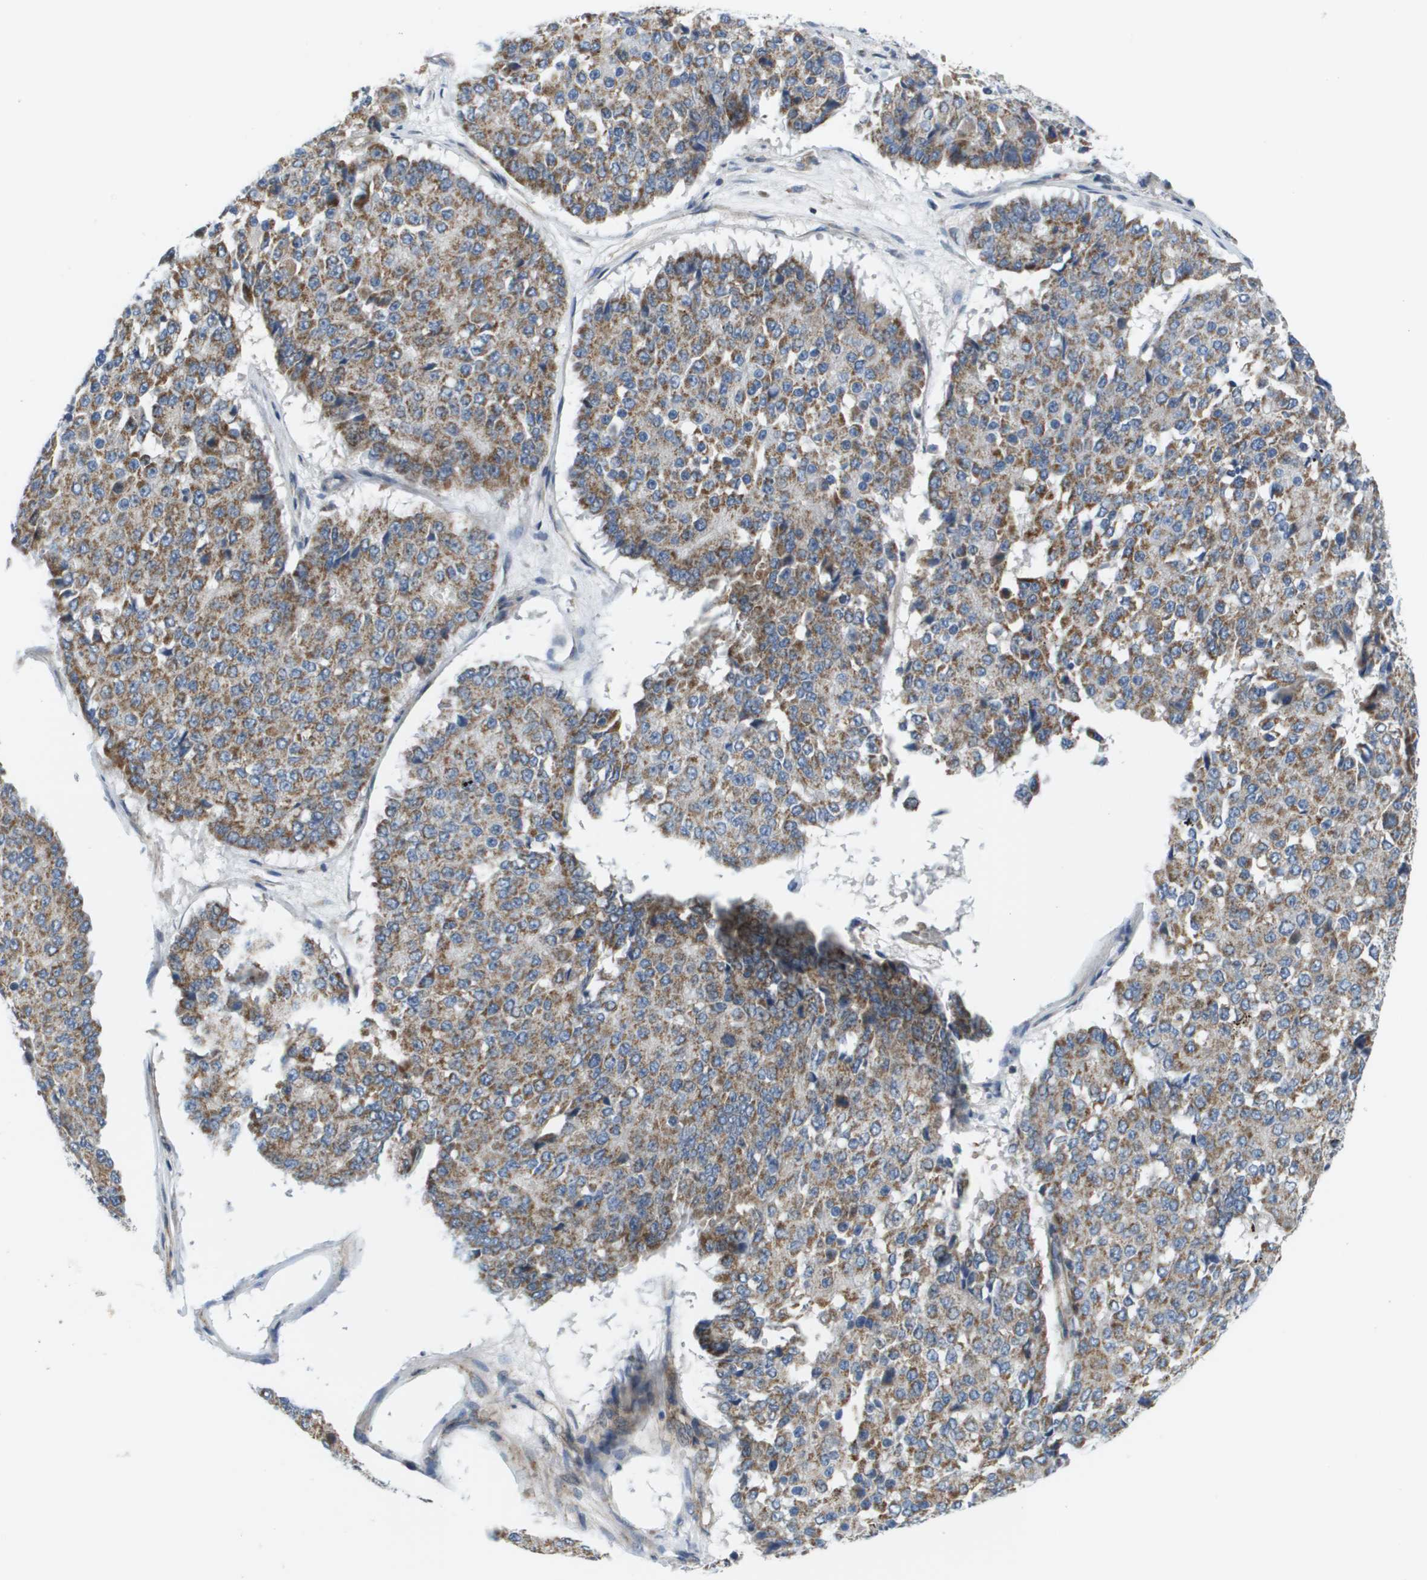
{"staining": {"intensity": "moderate", "quantity": ">75%", "location": "cytoplasmic/membranous"}, "tissue": "pancreatic cancer", "cell_type": "Tumor cells", "image_type": "cancer", "snomed": [{"axis": "morphology", "description": "Adenocarcinoma, NOS"}, {"axis": "topography", "description": "Pancreas"}], "caption": "Approximately >75% of tumor cells in human pancreatic adenocarcinoma reveal moderate cytoplasmic/membranous protein staining as visualized by brown immunohistochemical staining.", "gene": "KRT23", "patient": {"sex": "male", "age": 50}}